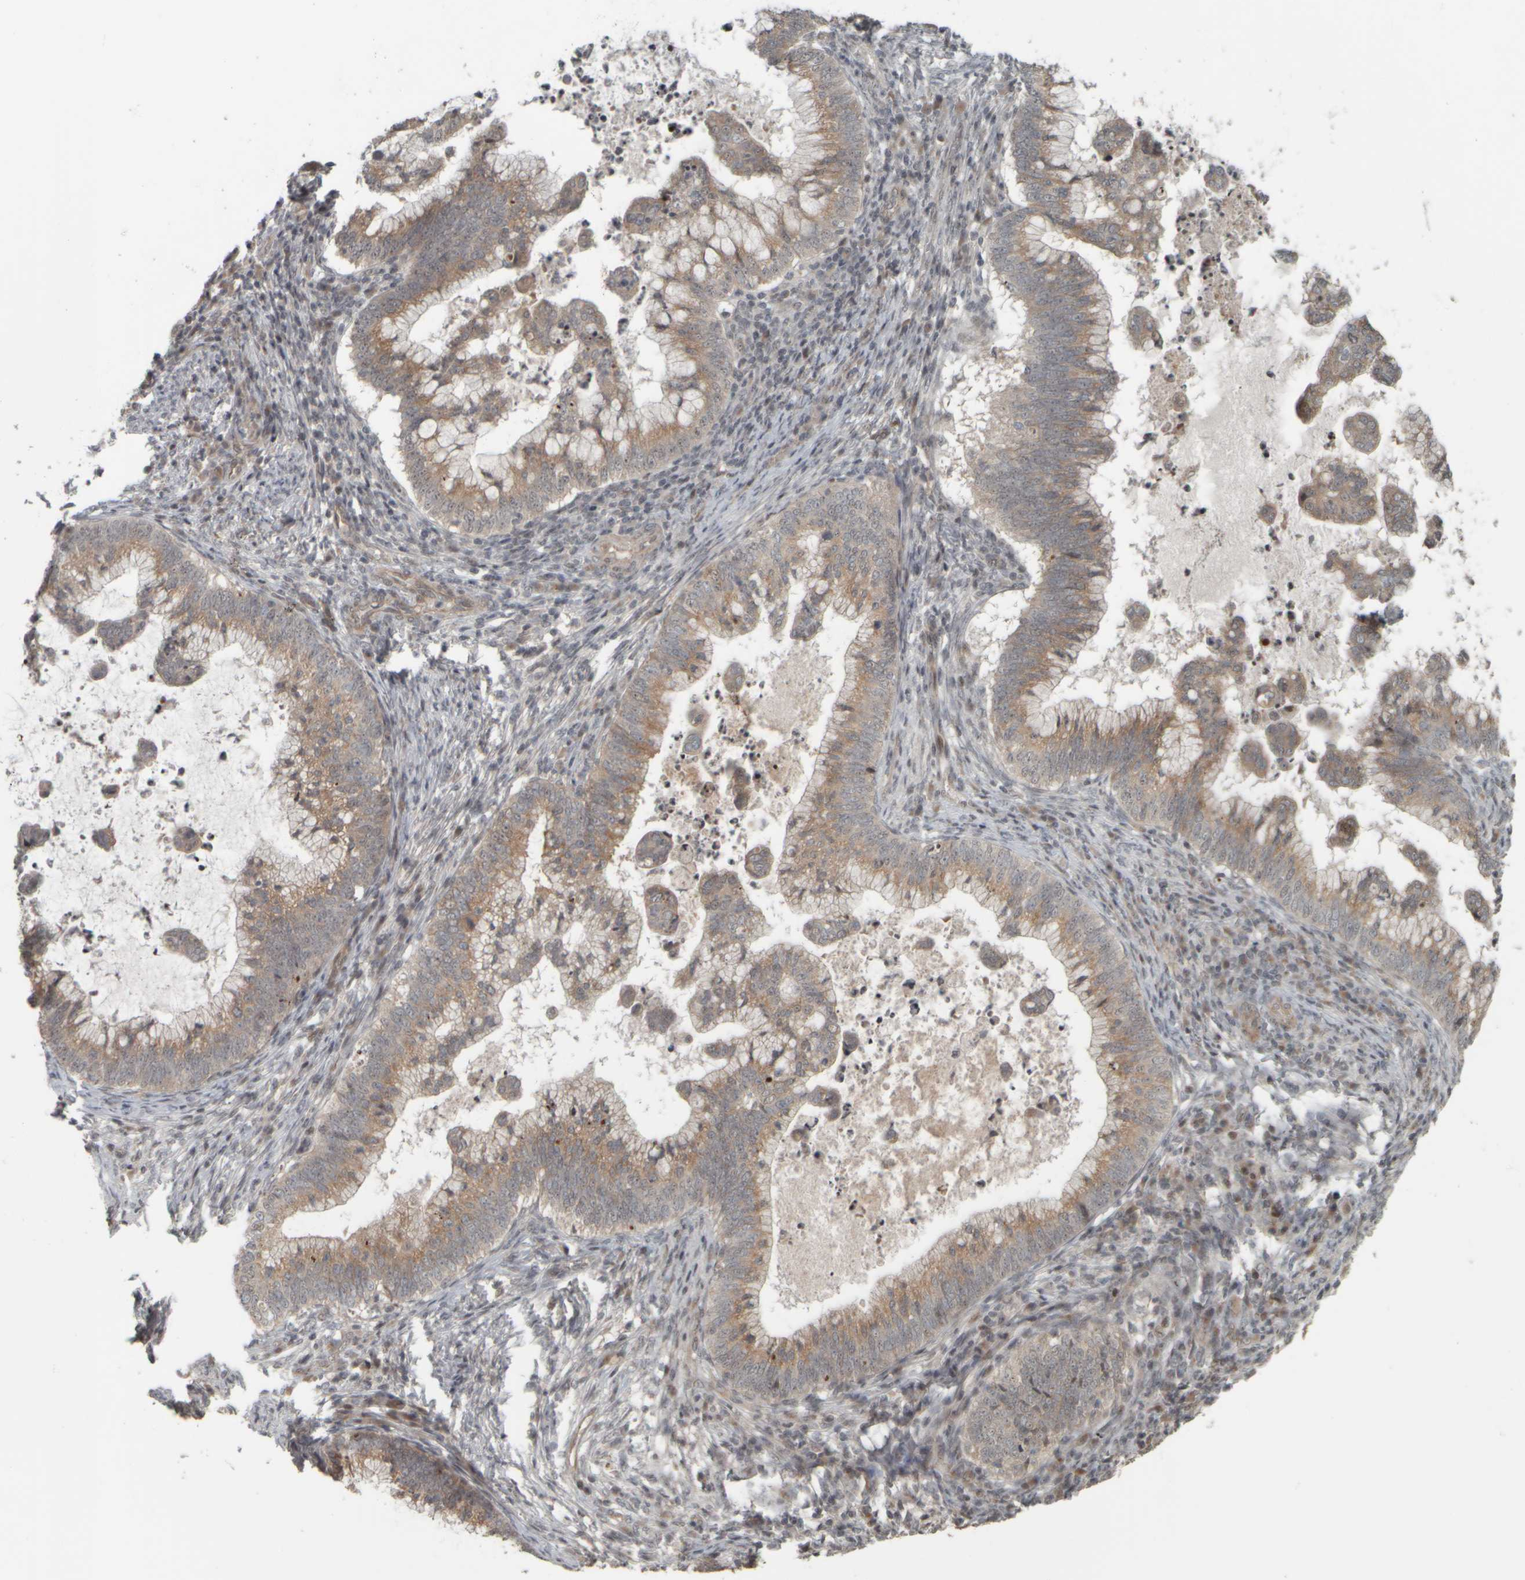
{"staining": {"intensity": "moderate", "quantity": ">75%", "location": "cytoplasmic/membranous,nuclear"}, "tissue": "cervical cancer", "cell_type": "Tumor cells", "image_type": "cancer", "snomed": [{"axis": "morphology", "description": "Adenocarcinoma, NOS"}, {"axis": "topography", "description": "Cervix"}], "caption": "Cervical adenocarcinoma was stained to show a protein in brown. There is medium levels of moderate cytoplasmic/membranous and nuclear positivity in approximately >75% of tumor cells.", "gene": "NAPG", "patient": {"sex": "female", "age": 36}}